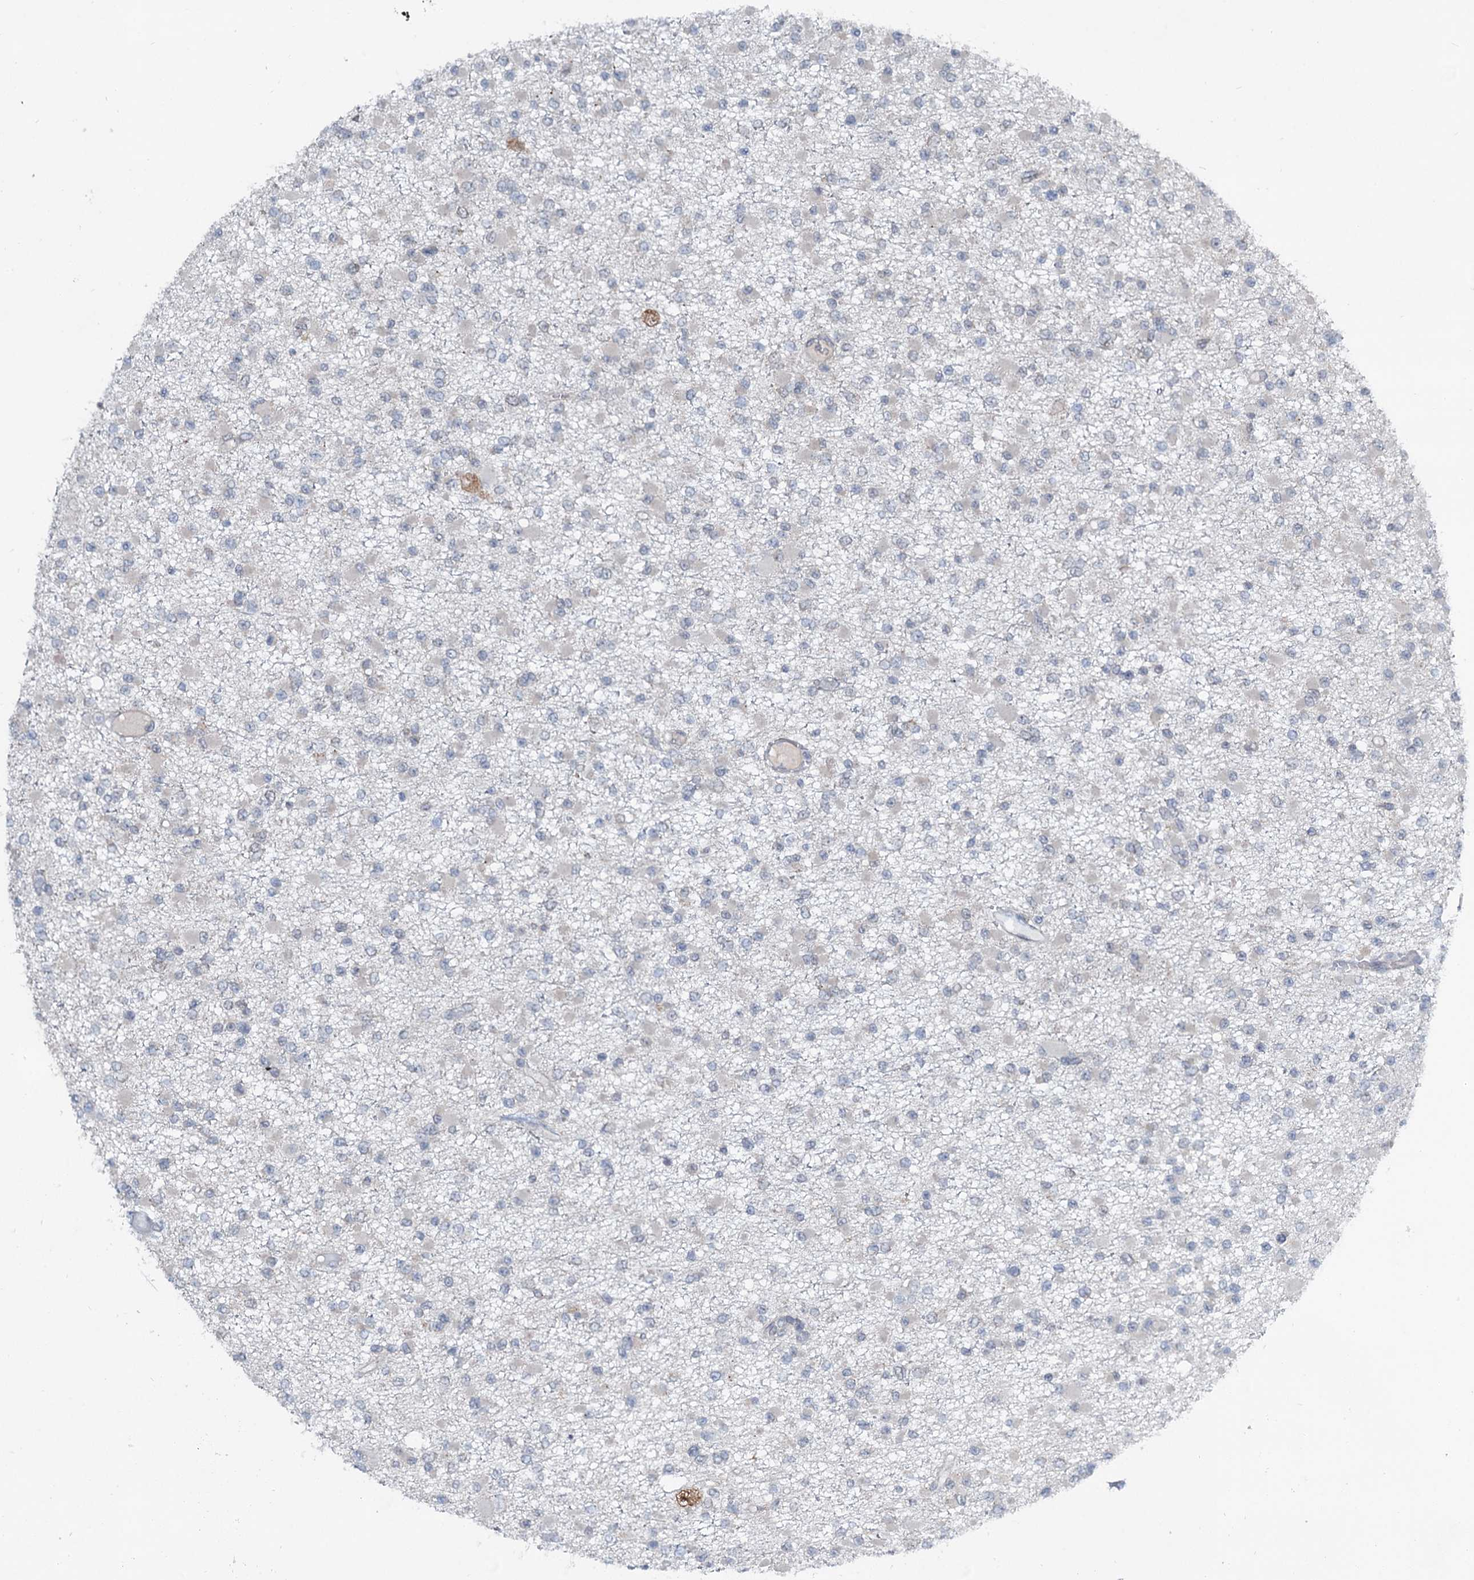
{"staining": {"intensity": "negative", "quantity": "none", "location": "none"}, "tissue": "glioma", "cell_type": "Tumor cells", "image_type": "cancer", "snomed": [{"axis": "morphology", "description": "Glioma, malignant, Low grade"}, {"axis": "topography", "description": "Brain"}], "caption": "Immunohistochemistry (IHC) photomicrograph of neoplastic tissue: malignant glioma (low-grade) stained with DAB reveals no significant protein positivity in tumor cells. Nuclei are stained in blue.", "gene": "DCUN1D4", "patient": {"sex": "female", "age": 22}}